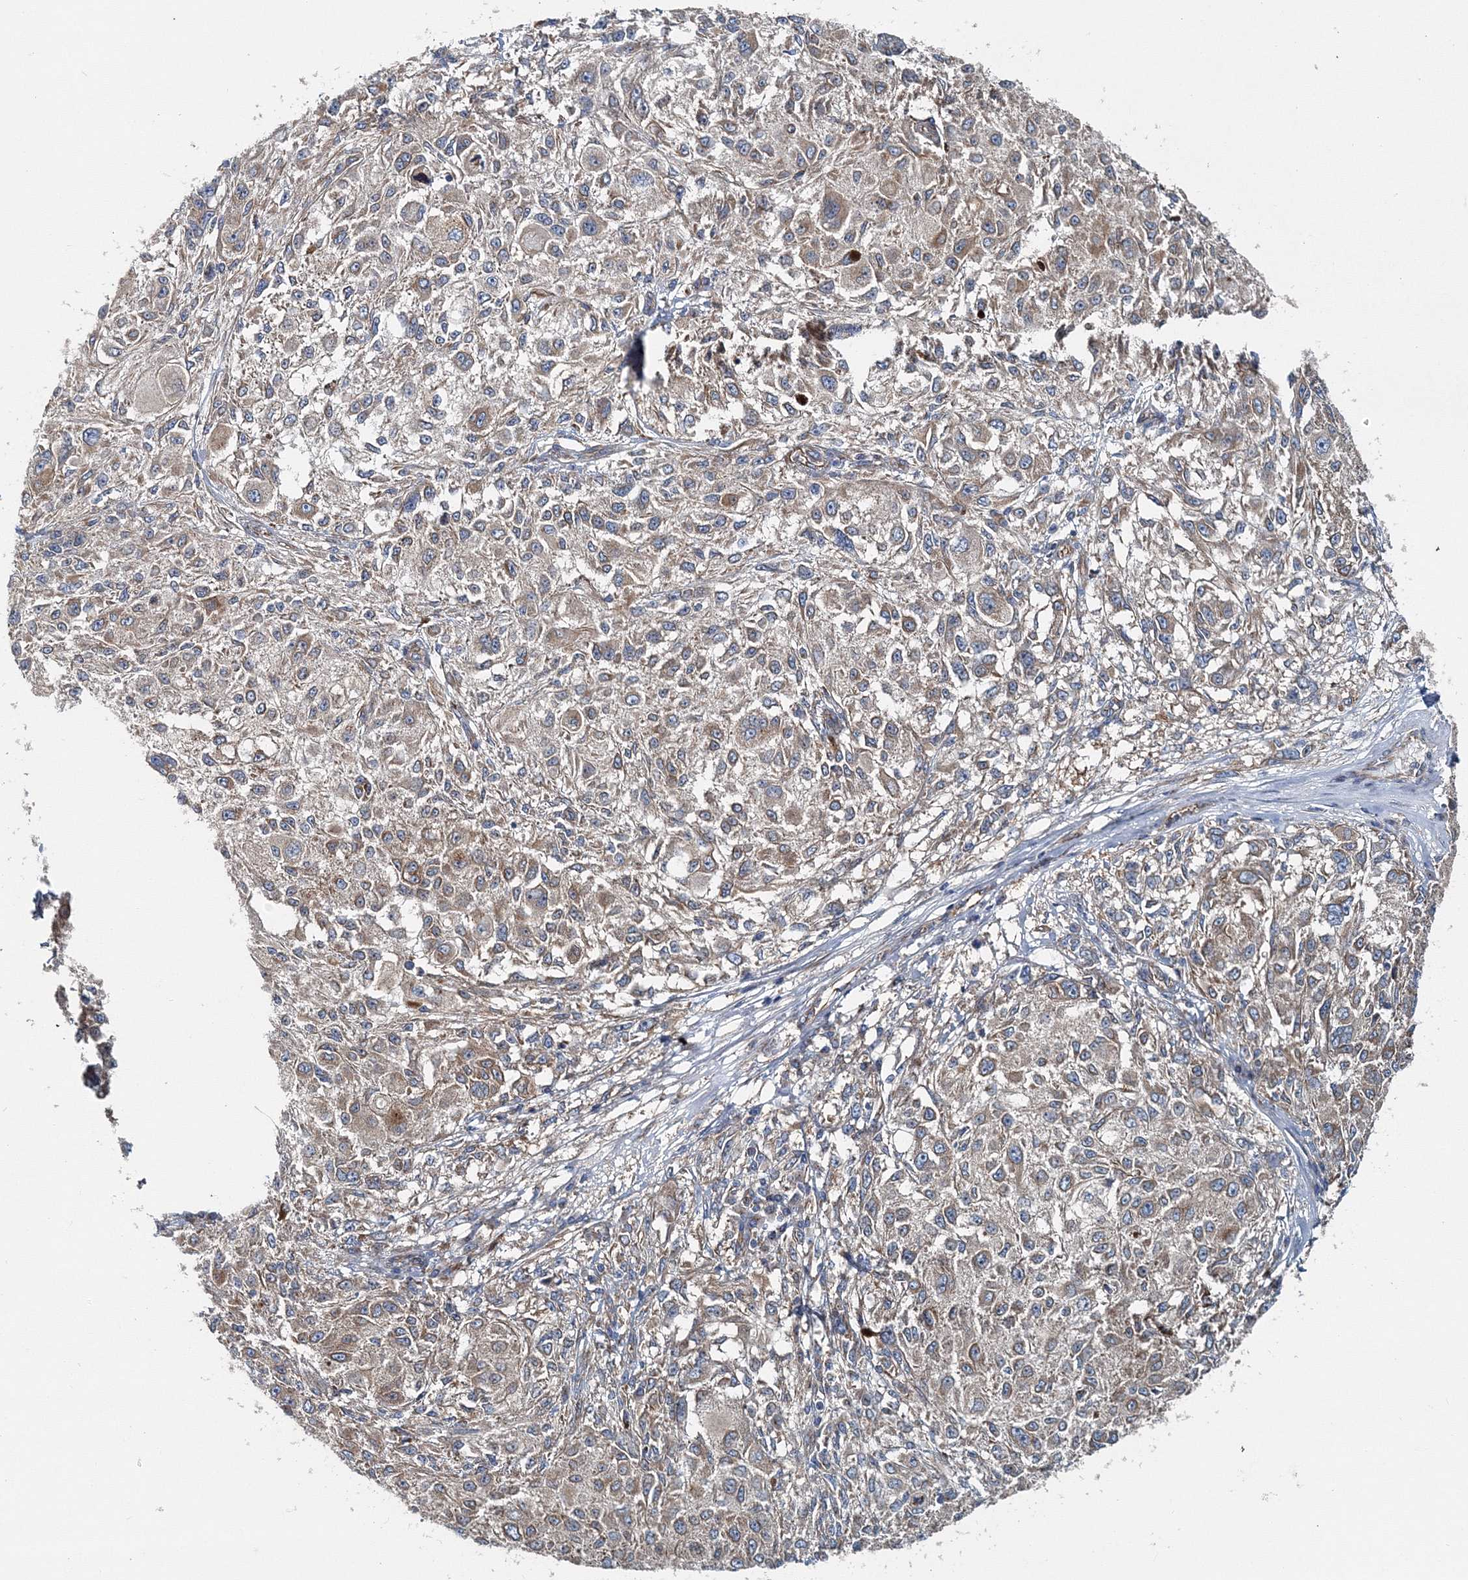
{"staining": {"intensity": "moderate", "quantity": ">75%", "location": "cytoplasmic/membranous"}, "tissue": "melanoma", "cell_type": "Tumor cells", "image_type": "cancer", "snomed": [{"axis": "morphology", "description": "Necrosis, NOS"}, {"axis": "morphology", "description": "Malignant melanoma, NOS"}, {"axis": "topography", "description": "Skin"}], "caption": "A high-resolution image shows immunohistochemistry (IHC) staining of malignant melanoma, which reveals moderate cytoplasmic/membranous expression in approximately >75% of tumor cells. (DAB (3,3'-diaminobenzidine) = brown stain, brightfield microscopy at high magnification).", "gene": "MPHOSPH9", "patient": {"sex": "female", "age": 87}}